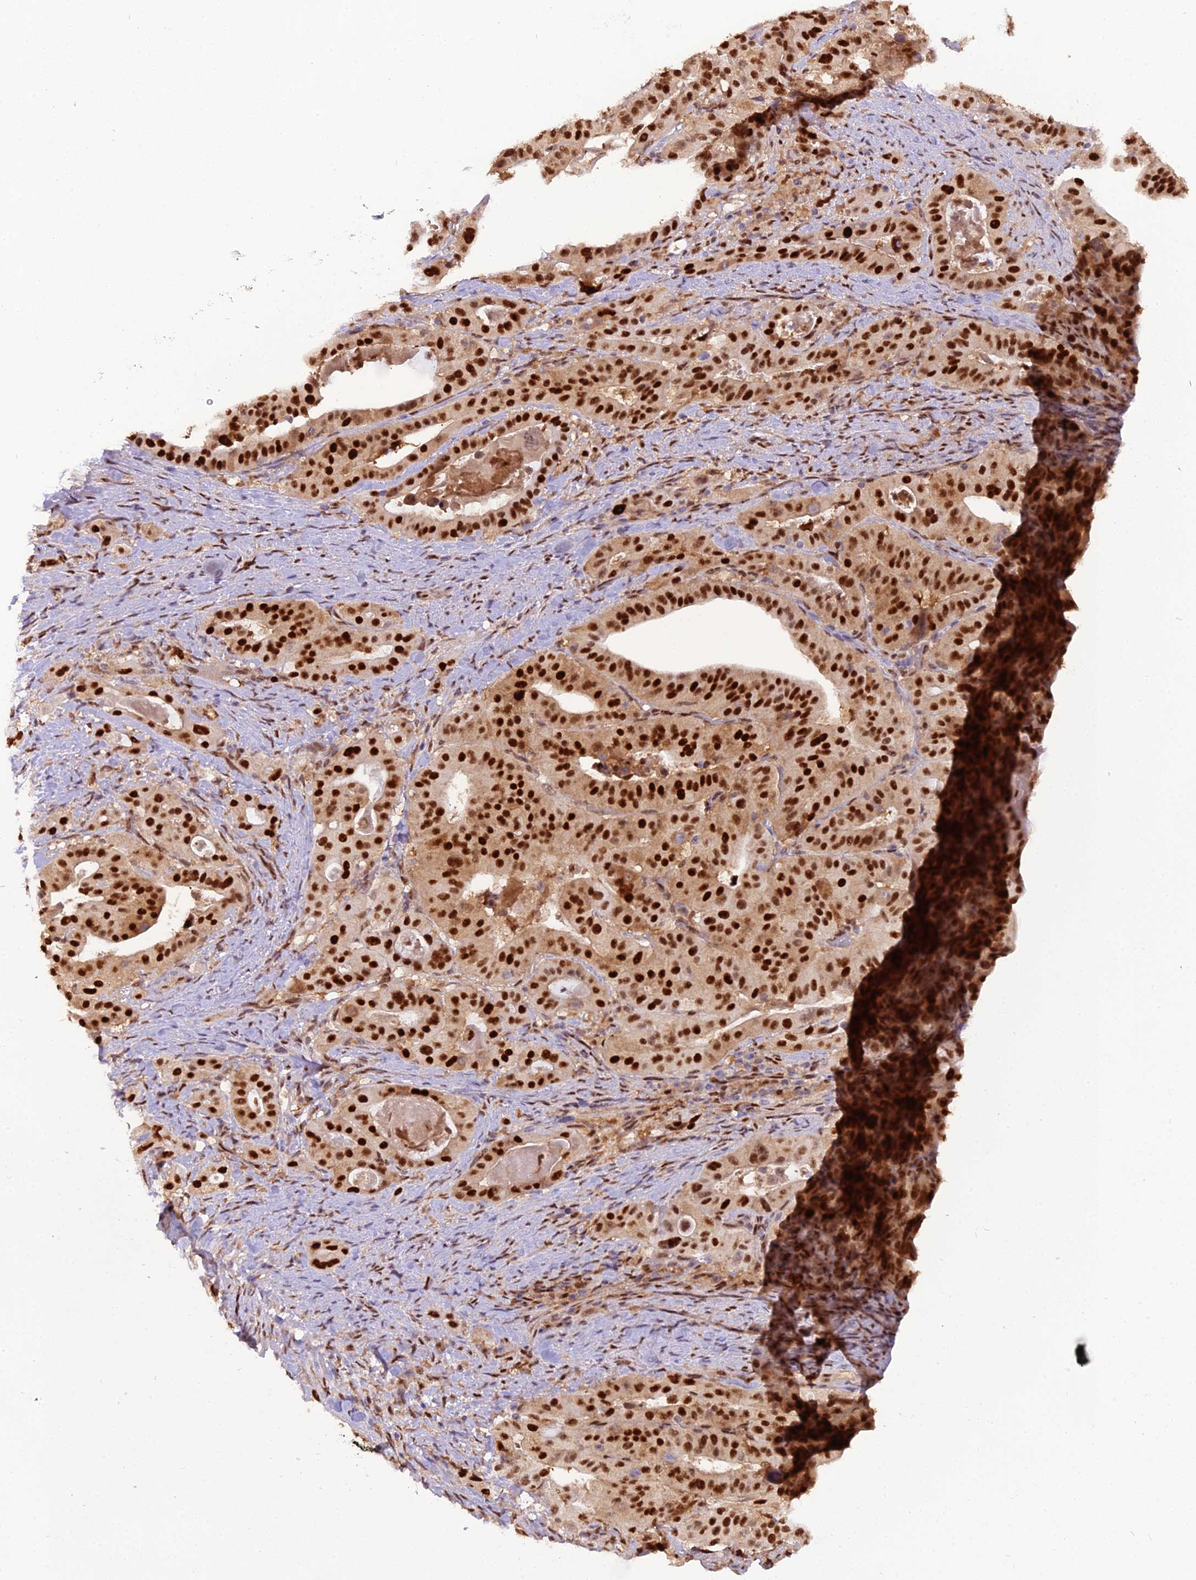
{"staining": {"intensity": "strong", "quantity": ">75%", "location": "nuclear"}, "tissue": "stomach cancer", "cell_type": "Tumor cells", "image_type": "cancer", "snomed": [{"axis": "morphology", "description": "Adenocarcinoma, NOS"}, {"axis": "topography", "description": "Stomach"}], "caption": "Stomach adenocarcinoma tissue reveals strong nuclear staining in approximately >75% of tumor cells, visualized by immunohistochemistry. (Stains: DAB in brown, nuclei in blue, Microscopy: brightfield microscopy at high magnification).", "gene": "NPEPL1", "patient": {"sex": "male", "age": 48}}